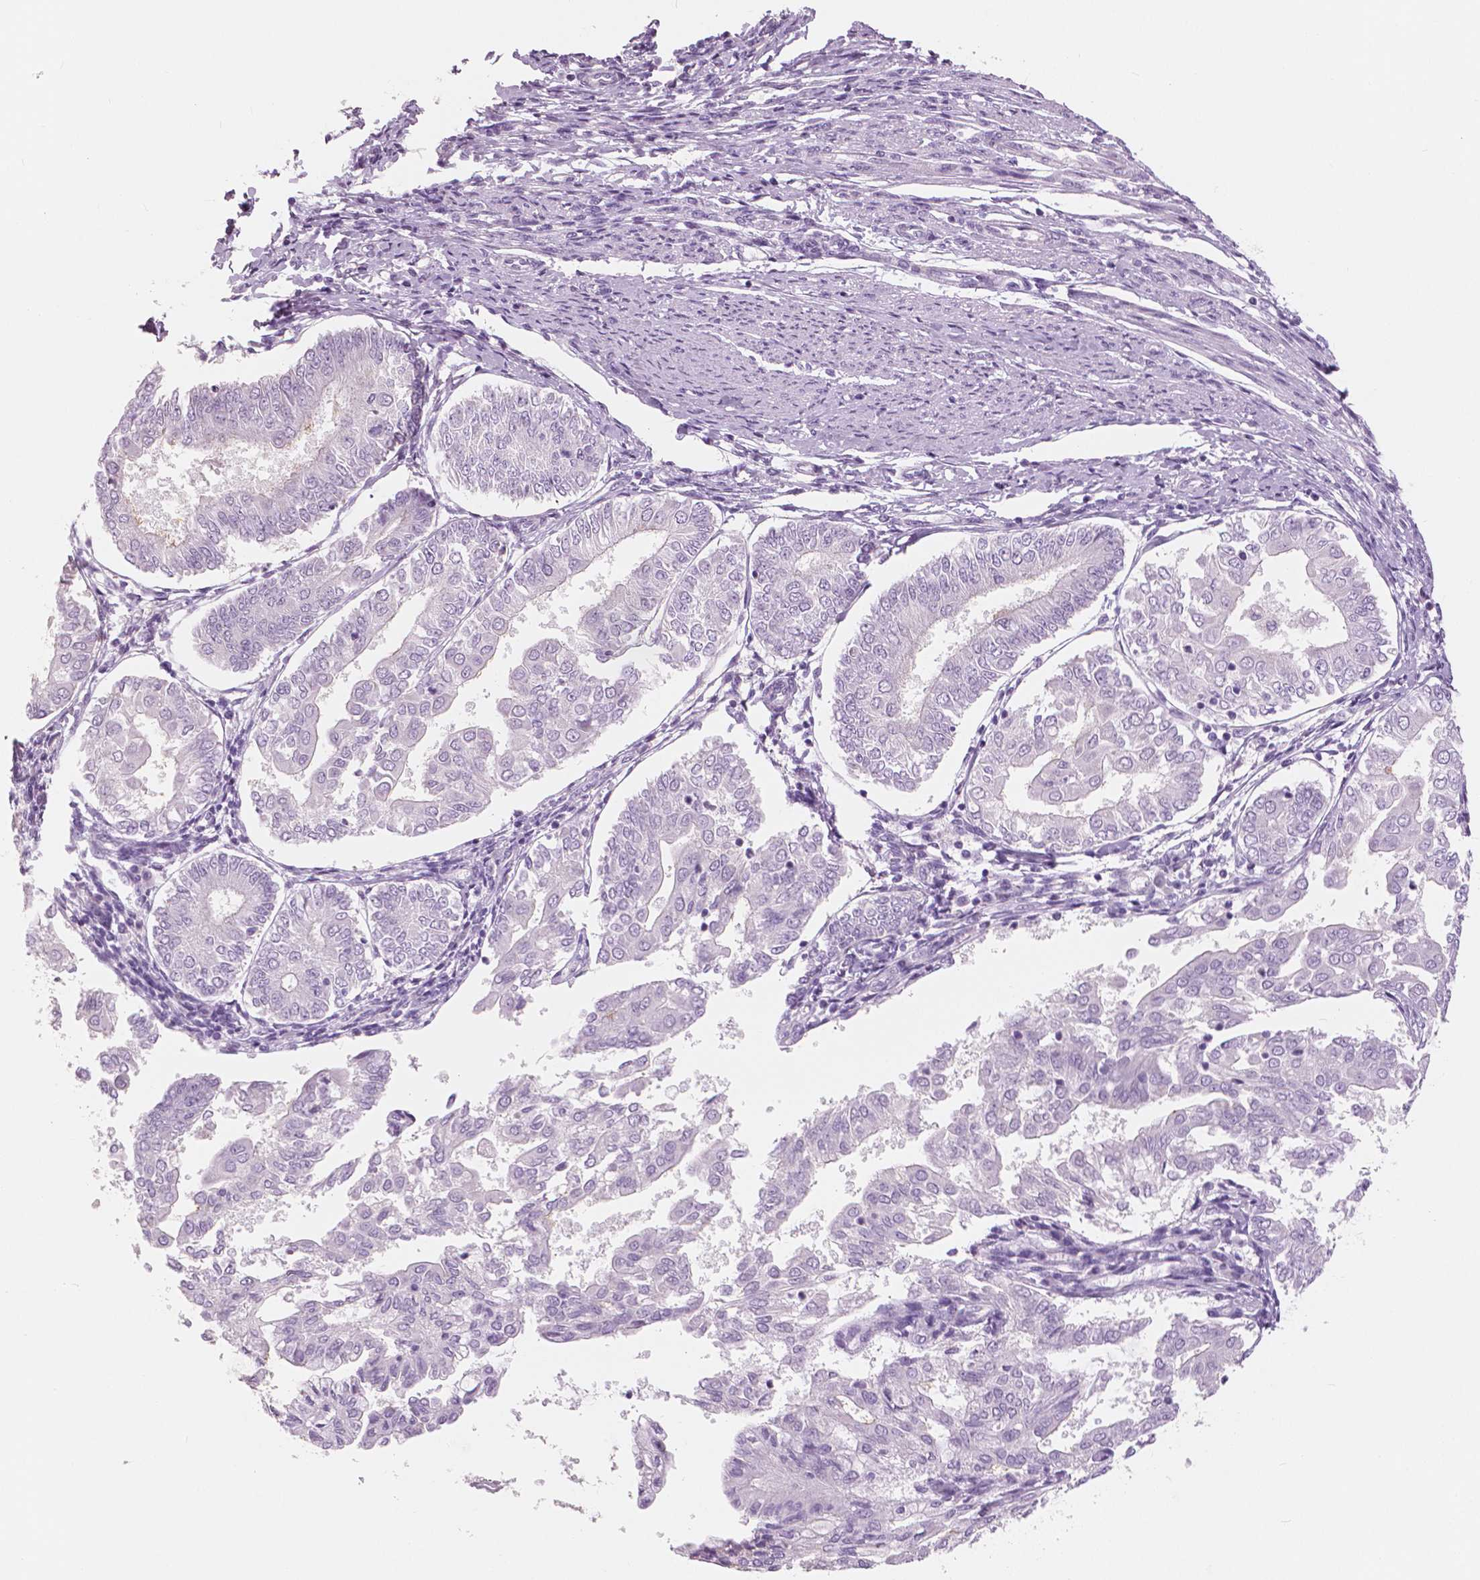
{"staining": {"intensity": "negative", "quantity": "none", "location": "none"}, "tissue": "endometrial cancer", "cell_type": "Tumor cells", "image_type": "cancer", "snomed": [{"axis": "morphology", "description": "Adenocarcinoma, NOS"}, {"axis": "topography", "description": "Endometrium"}], "caption": "High magnification brightfield microscopy of endometrial cancer stained with DAB (brown) and counterstained with hematoxylin (blue): tumor cells show no significant positivity.", "gene": "SLC24A1", "patient": {"sex": "female", "age": 68}}